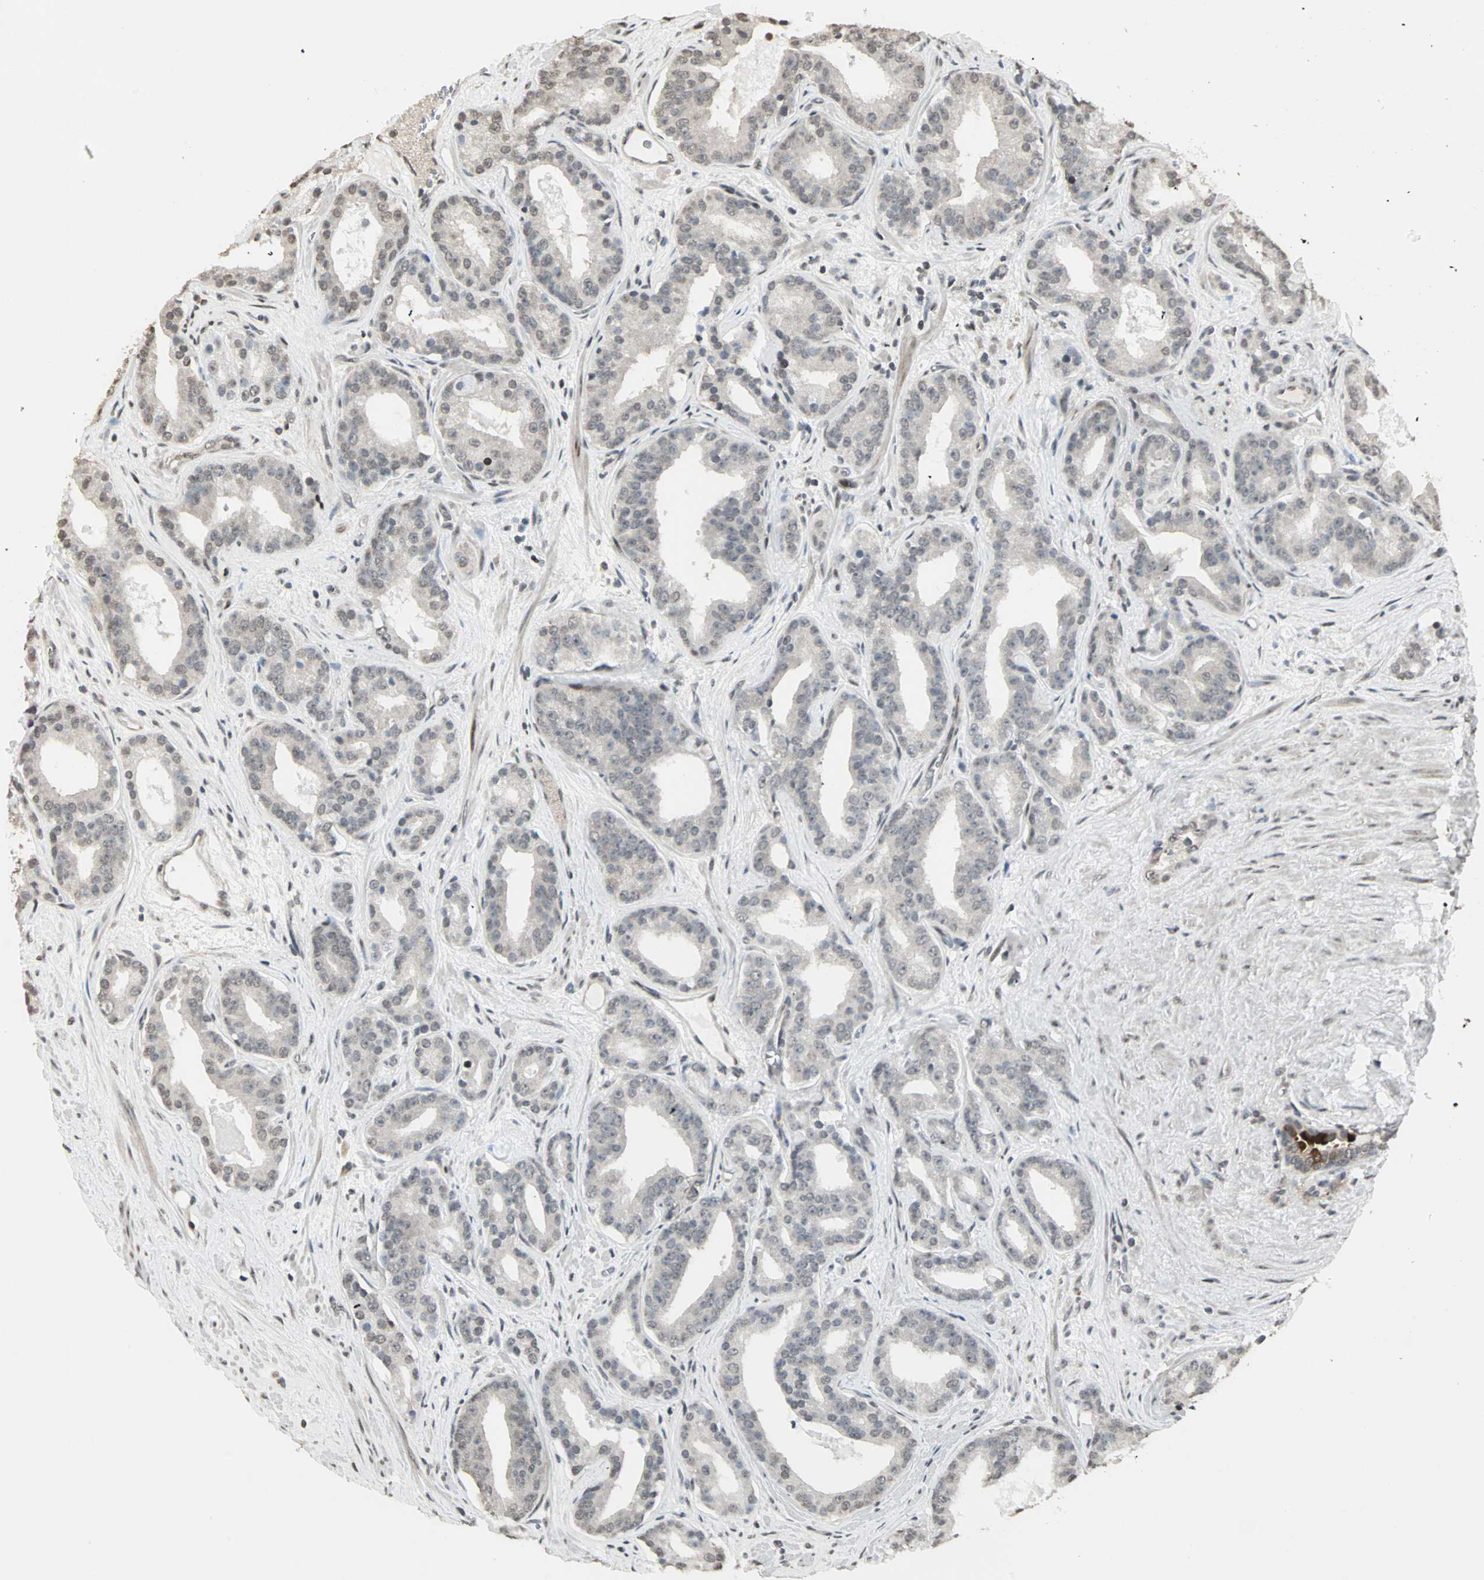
{"staining": {"intensity": "negative", "quantity": "none", "location": "none"}, "tissue": "prostate cancer", "cell_type": "Tumor cells", "image_type": "cancer", "snomed": [{"axis": "morphology", "description": "Adenocarcinoma, Low grade"}, {"axis": "topography", "description": "Prostate"}], "caption": "Histopathology image shows no protein expression in tumor cells of prostate adenocarcinoma (low-grade) tissue. (DAB IHC visualized using brightfield microscopy, high magnification).", "gene": "CBLC", "patient": {"sex": "male", "age": 63}}